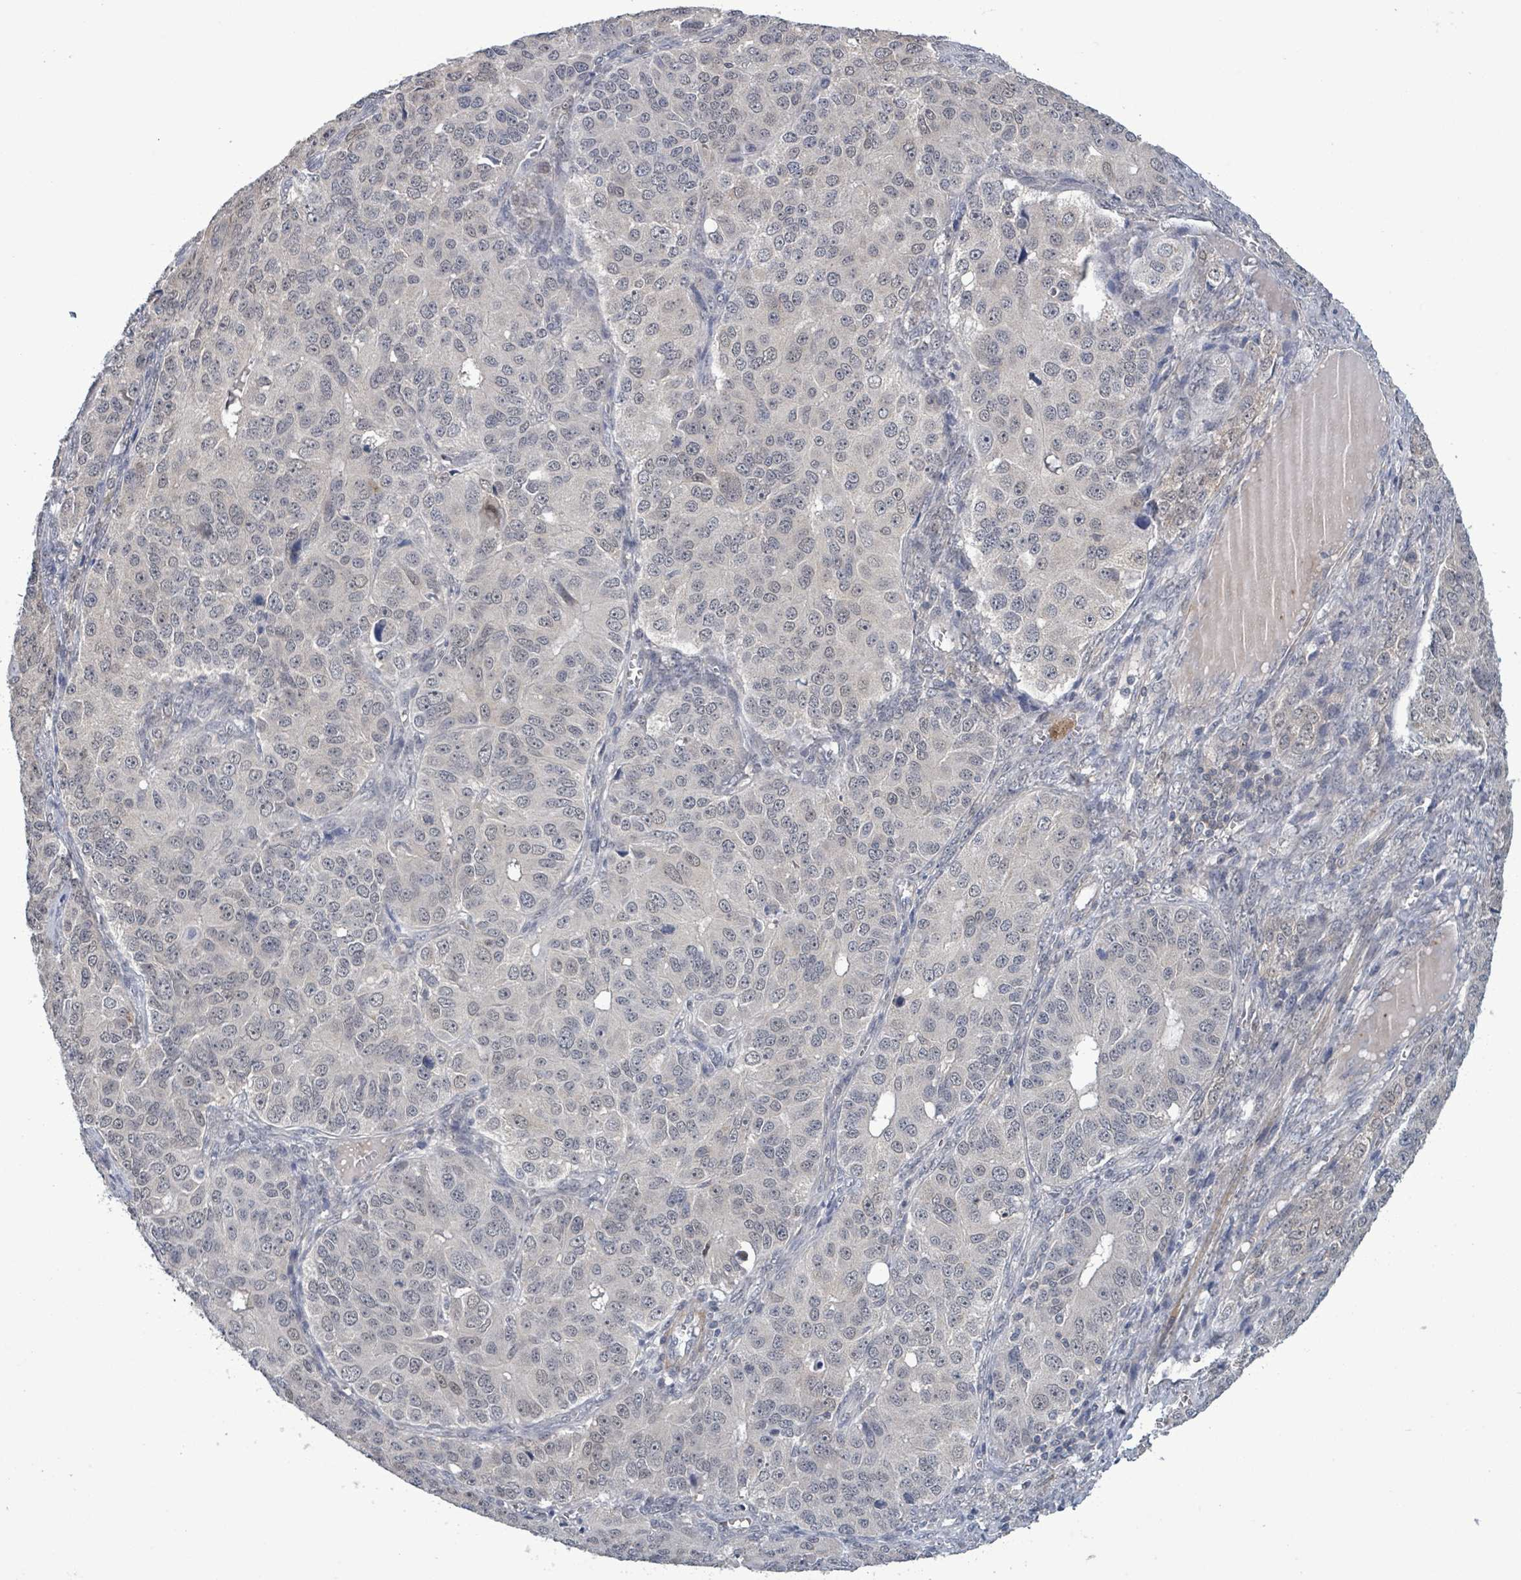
{"staining": {"intensity": "negative", "quantity": "none", "location": "none"}, "tissue": "ovarian cancer", "cell_type": "Tumor cells", "image_type": "cancer", "snomed": [{"axis": "morphology", "description": "Carcinoma, endometroid"}, {"axis": "topography", "description": "Ovary"}], "caption": "Ovarian cancer was stained to show a protein in brown. There is no significant staining in tumor cells.", "gene": "AMMECR1", "patient": {"sex": "female", "age": 51}}